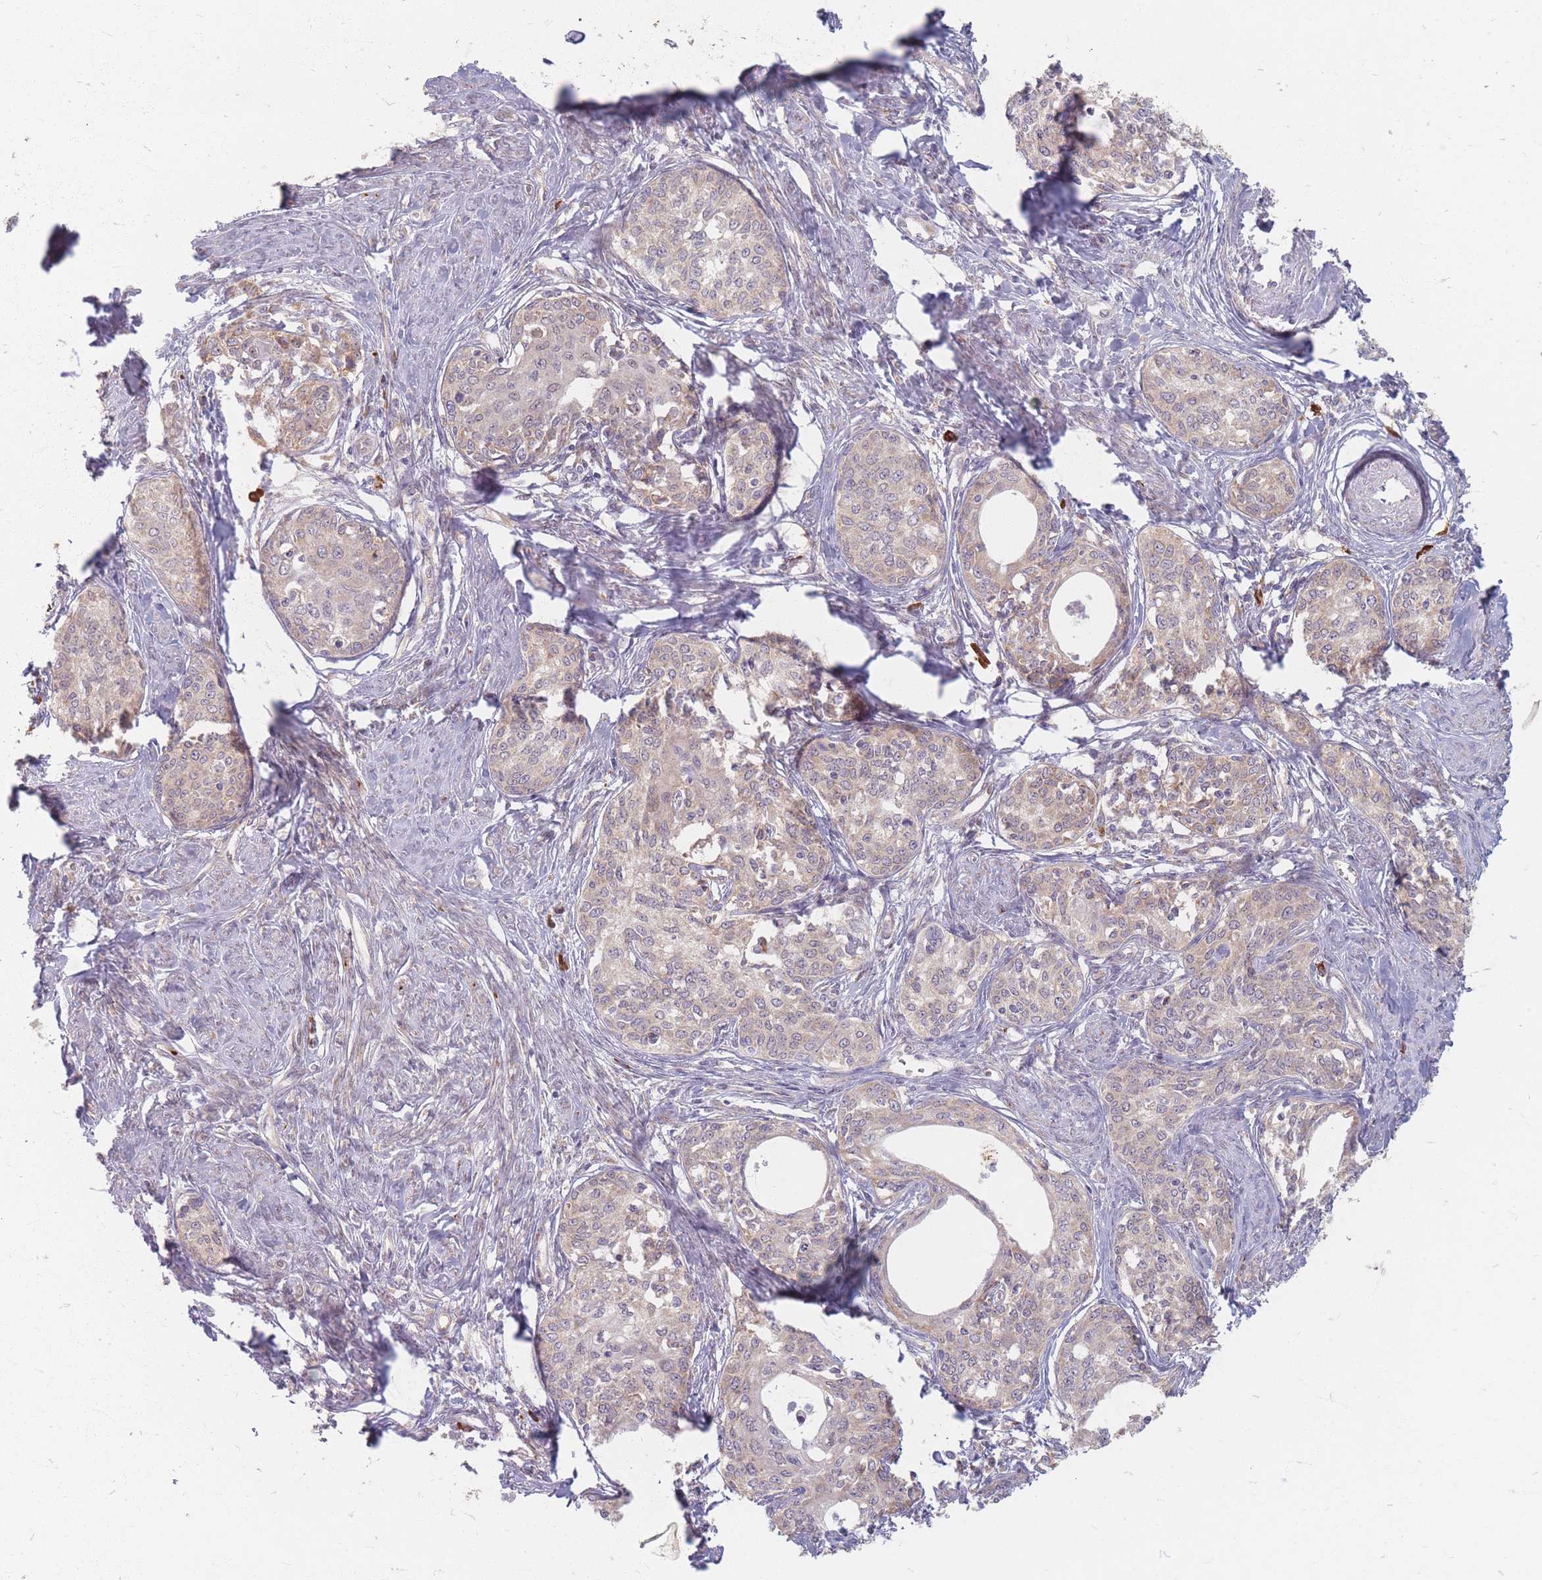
{"staining": {"intensity": "weak", "quantity": "<25%", "location": "cytoplasmic/membranous"}, "tissue": "cervical cancer", "cell_type": "Tumor cells", "image_type": "cancer", "snomed": [{"axis": "morphology", "description": "Squamous cell carcinoma, NOS"}, {"axis": "morphology", "description": "Adenocarcinoma, NOS"}, {"axis": "topography", "description": "Cervix"}], "caption": "Immunohistochemistry histopathology image of neoplastic tissue: cervical adenocarcinoma stained with DAB (3,3'-diaminobenzidine) reveals no significant protein expression in tumor cells.", "gene": "SMIM14", "patient": {"sex": "female", "age": 52}}